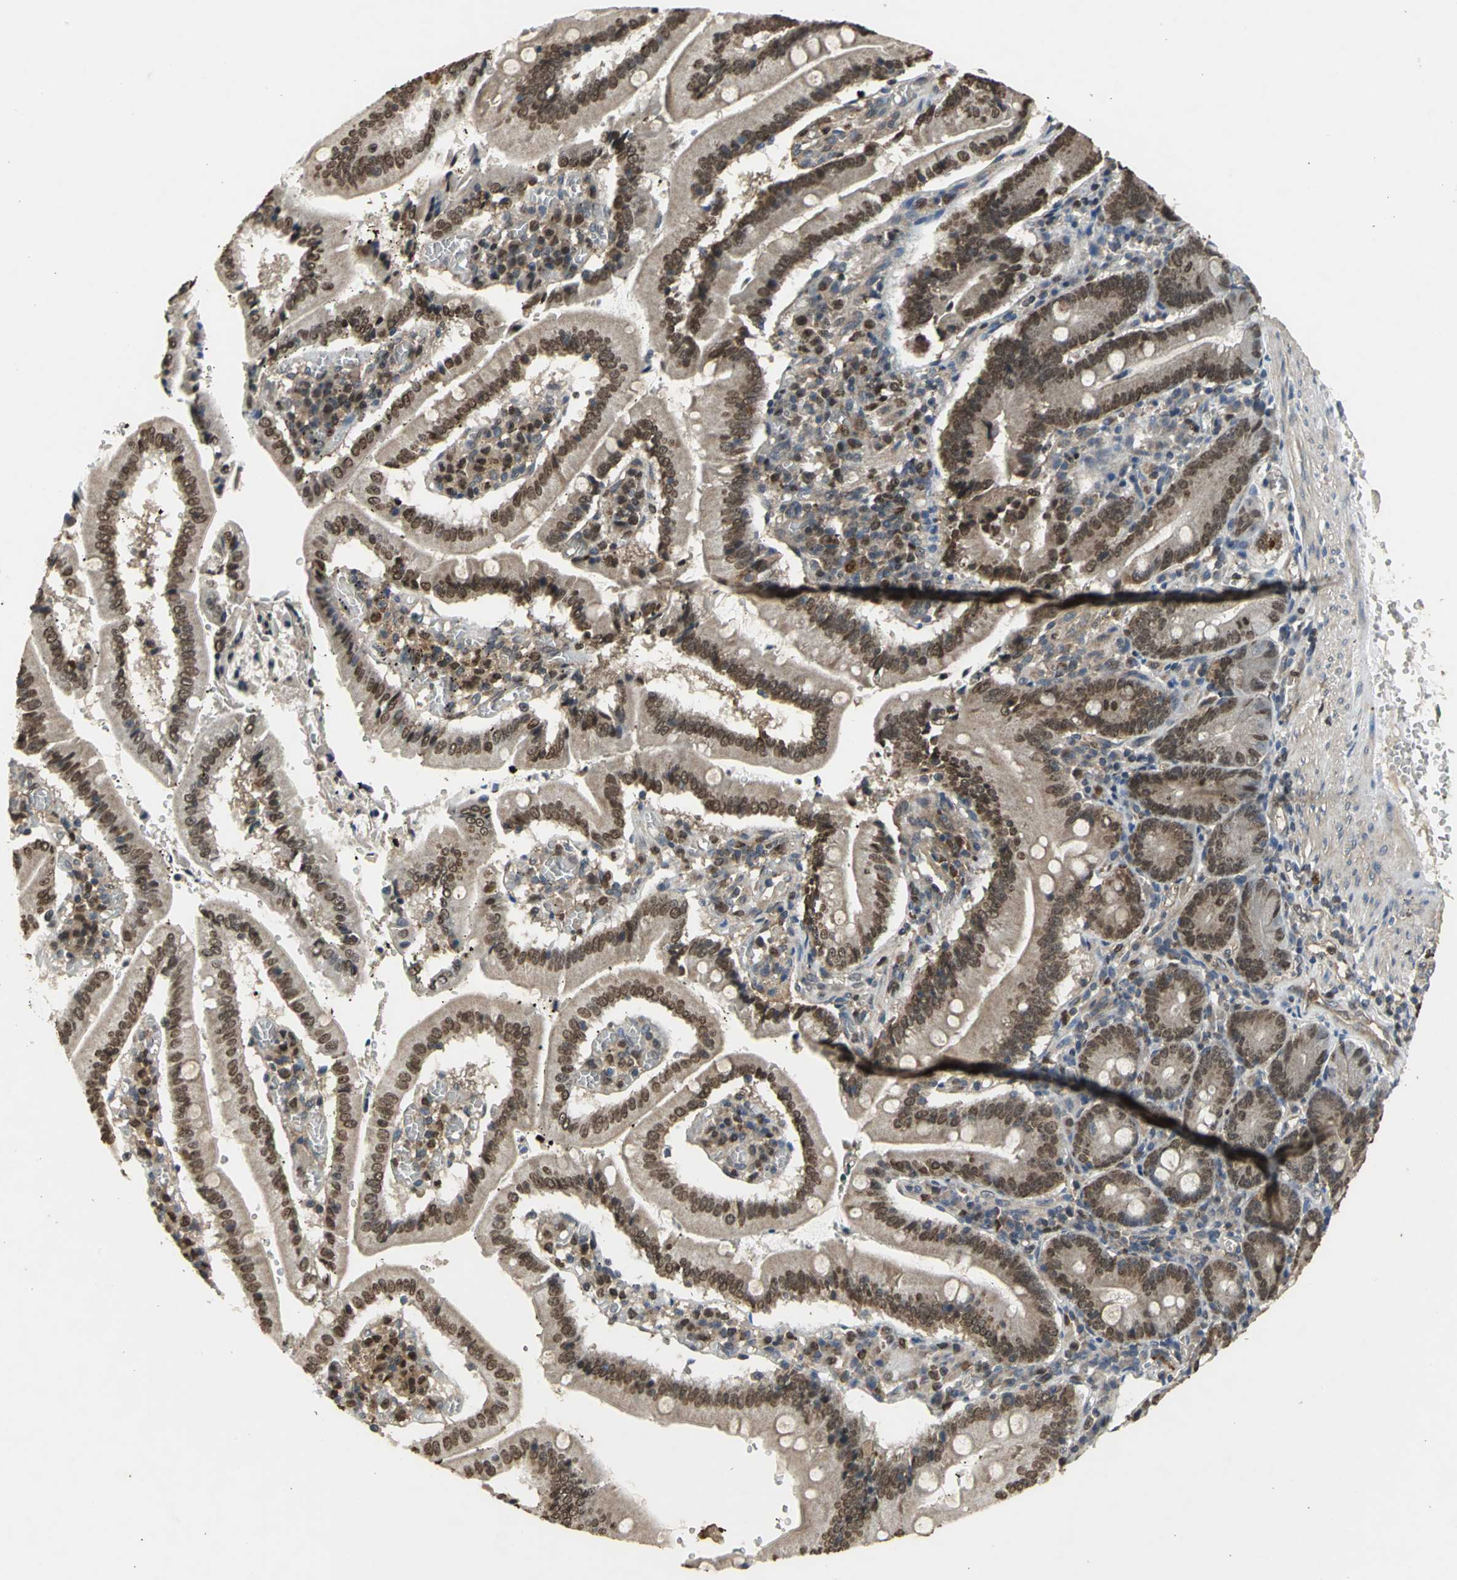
{"staining": {"intensity": "moderate", "quantity": ">75%", "location": "cytoplasmic/membranous,nuclear"}, "tissue": "small intestine", "cell_type": "Glandular cells", "image_type": "normal", "snomed": [{"axis": "morphology", "description": "Normal tissue, NOS"}, {"axis": "topography", "description": "Small intestine"}], "caption": "Moderate cytoplasmic/membranous,nuclear staining for a protein is seen in approximately >75% of glandular cells of benign small intestine using immunohistochemistry (IHC).", "gene": "AHR", "patient": {"sex": "male", "age": 71}}